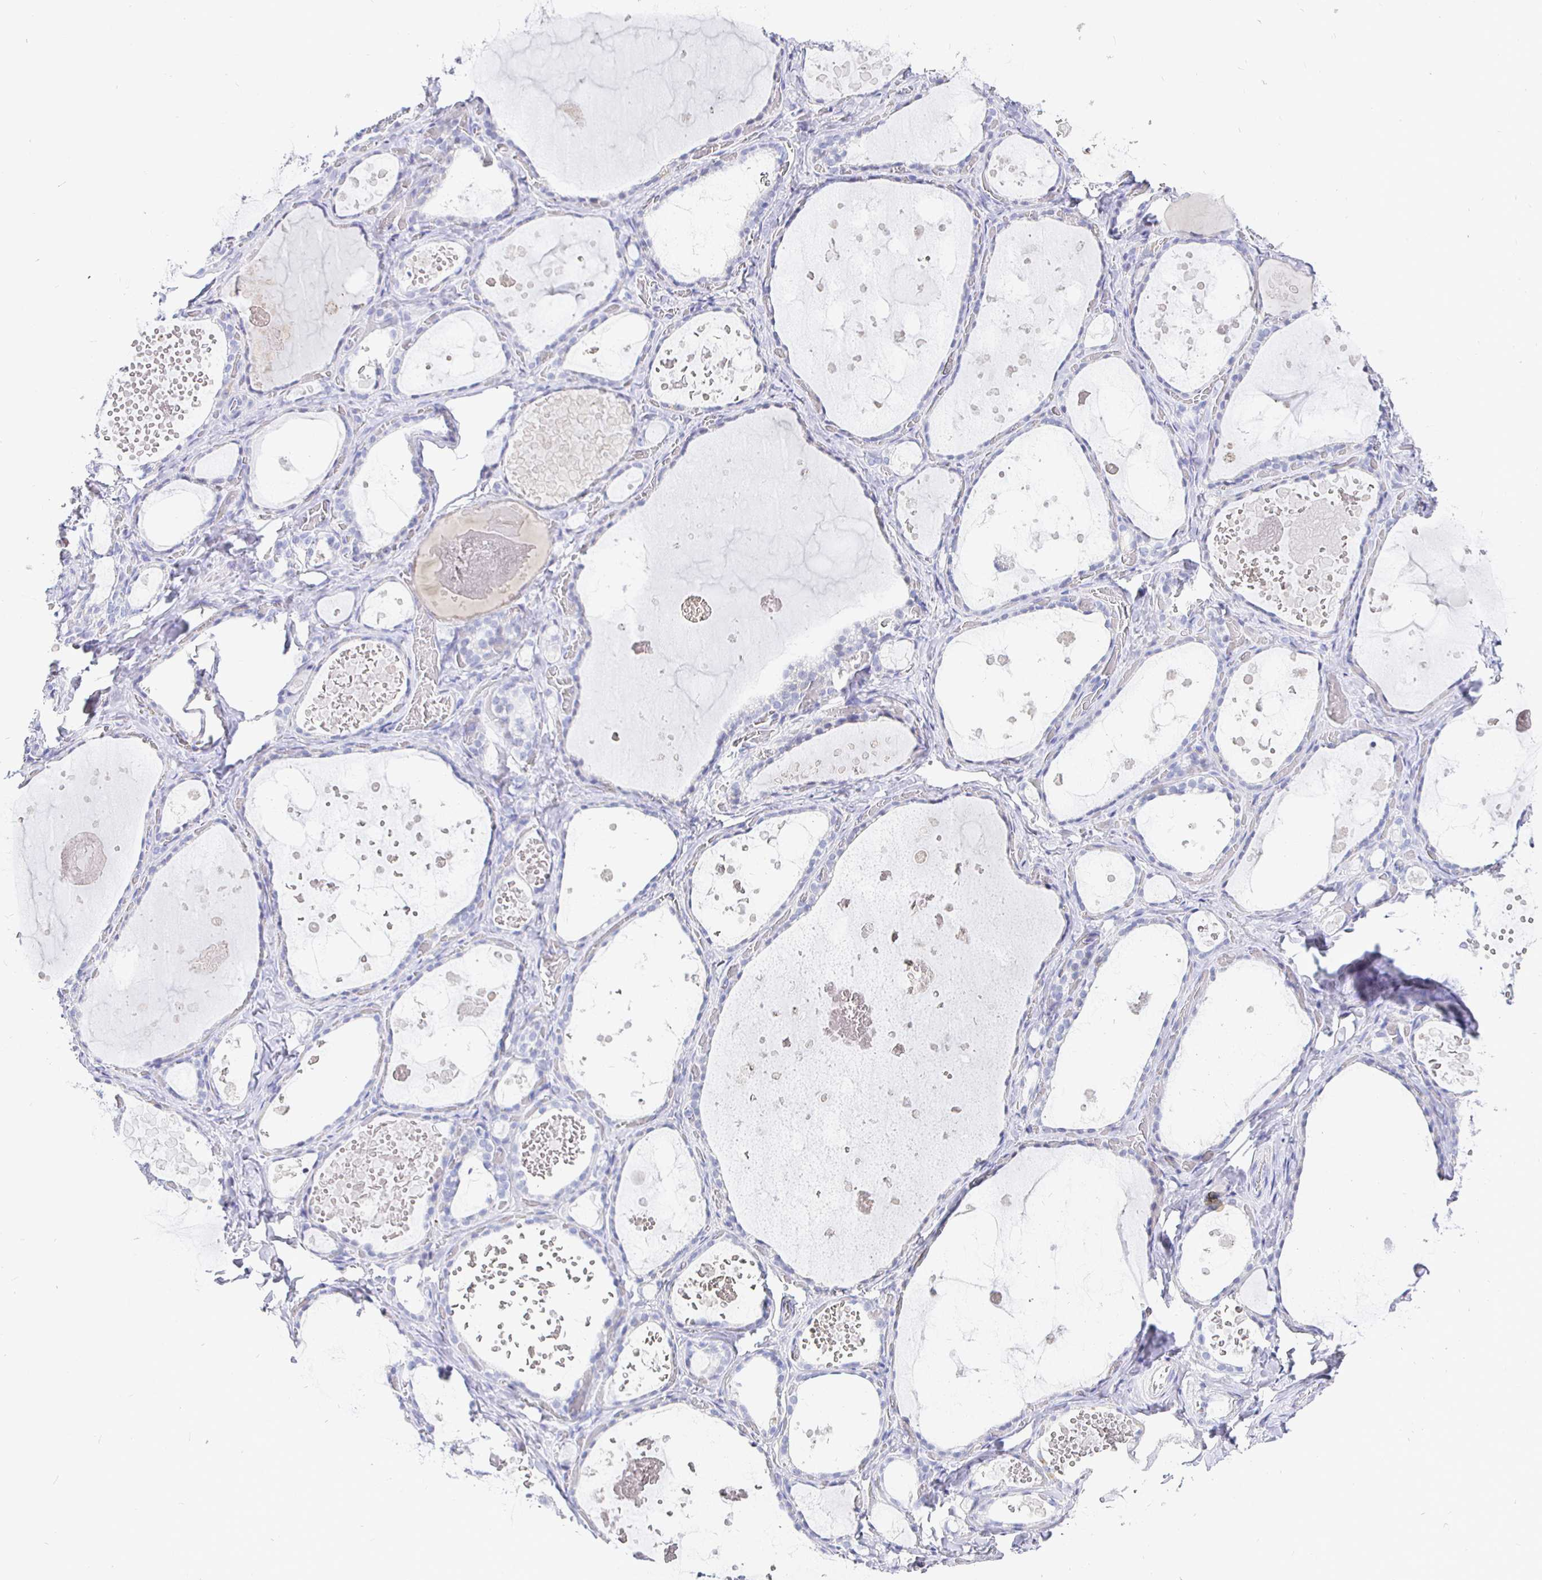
{"staining": {"intensity": "negative", "quantity": "none", "location": "none"}, "tissue": "thyroid gland", "cell_type": "Glandular cells", "image_type": "normal", "snomed": [{"axis": "morphology", "description": "Normal tissue, NOS"}, {"axis": "topography", "description": "Thyroid gland"}], "caption": "An immunohistochemistry (IHC) histopathology image of normal thyroid gland is shown. There is no staining in glandular cells of thyroid gland. (Immunohistochemistry (ihc), brightfield microscopy, high magnification).", "gene": "CR2", "patient": {"sex": "female", "age": 56}}